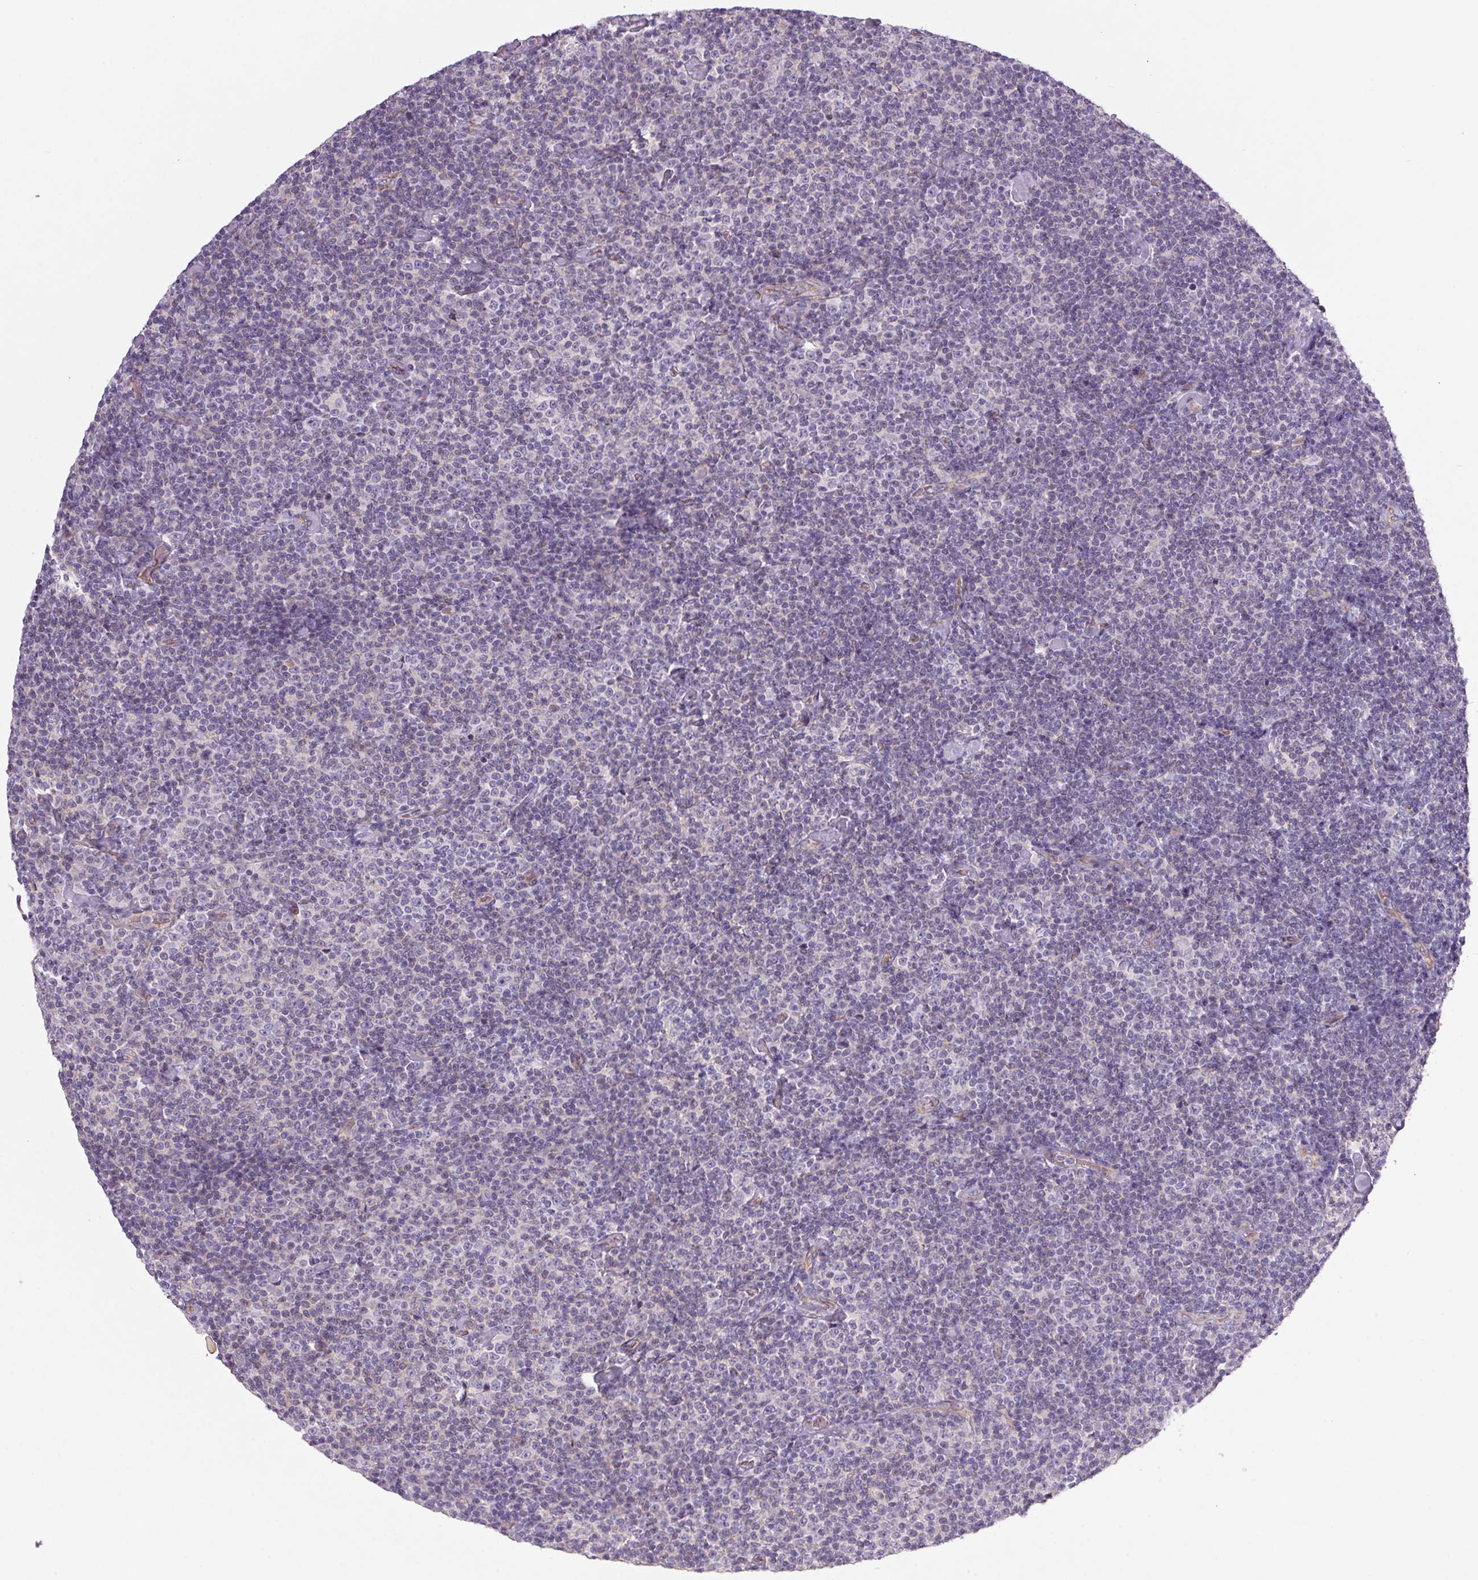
{"staining": {"intensity": "negative", "quantity": "none", "location": "none"}, "tissue": "lymphoma", "cell_type": "Tumor cells", "image_type": "cancer", "snomed": [{"axis": "morphology", "description": "Malignant lymphoma, non-Hodgkin's type, Low grade"}, {"axis": "topography", "description": "Lymph node"}], "caption": "This is an immunohistochemistry (IHC) image of human malignant lymphoma, non-Hodgkin's type (low-grade). There is no staining in tumor cells.", "gene": "APOC4", "patient": {"sex": "male", "age": 81}}